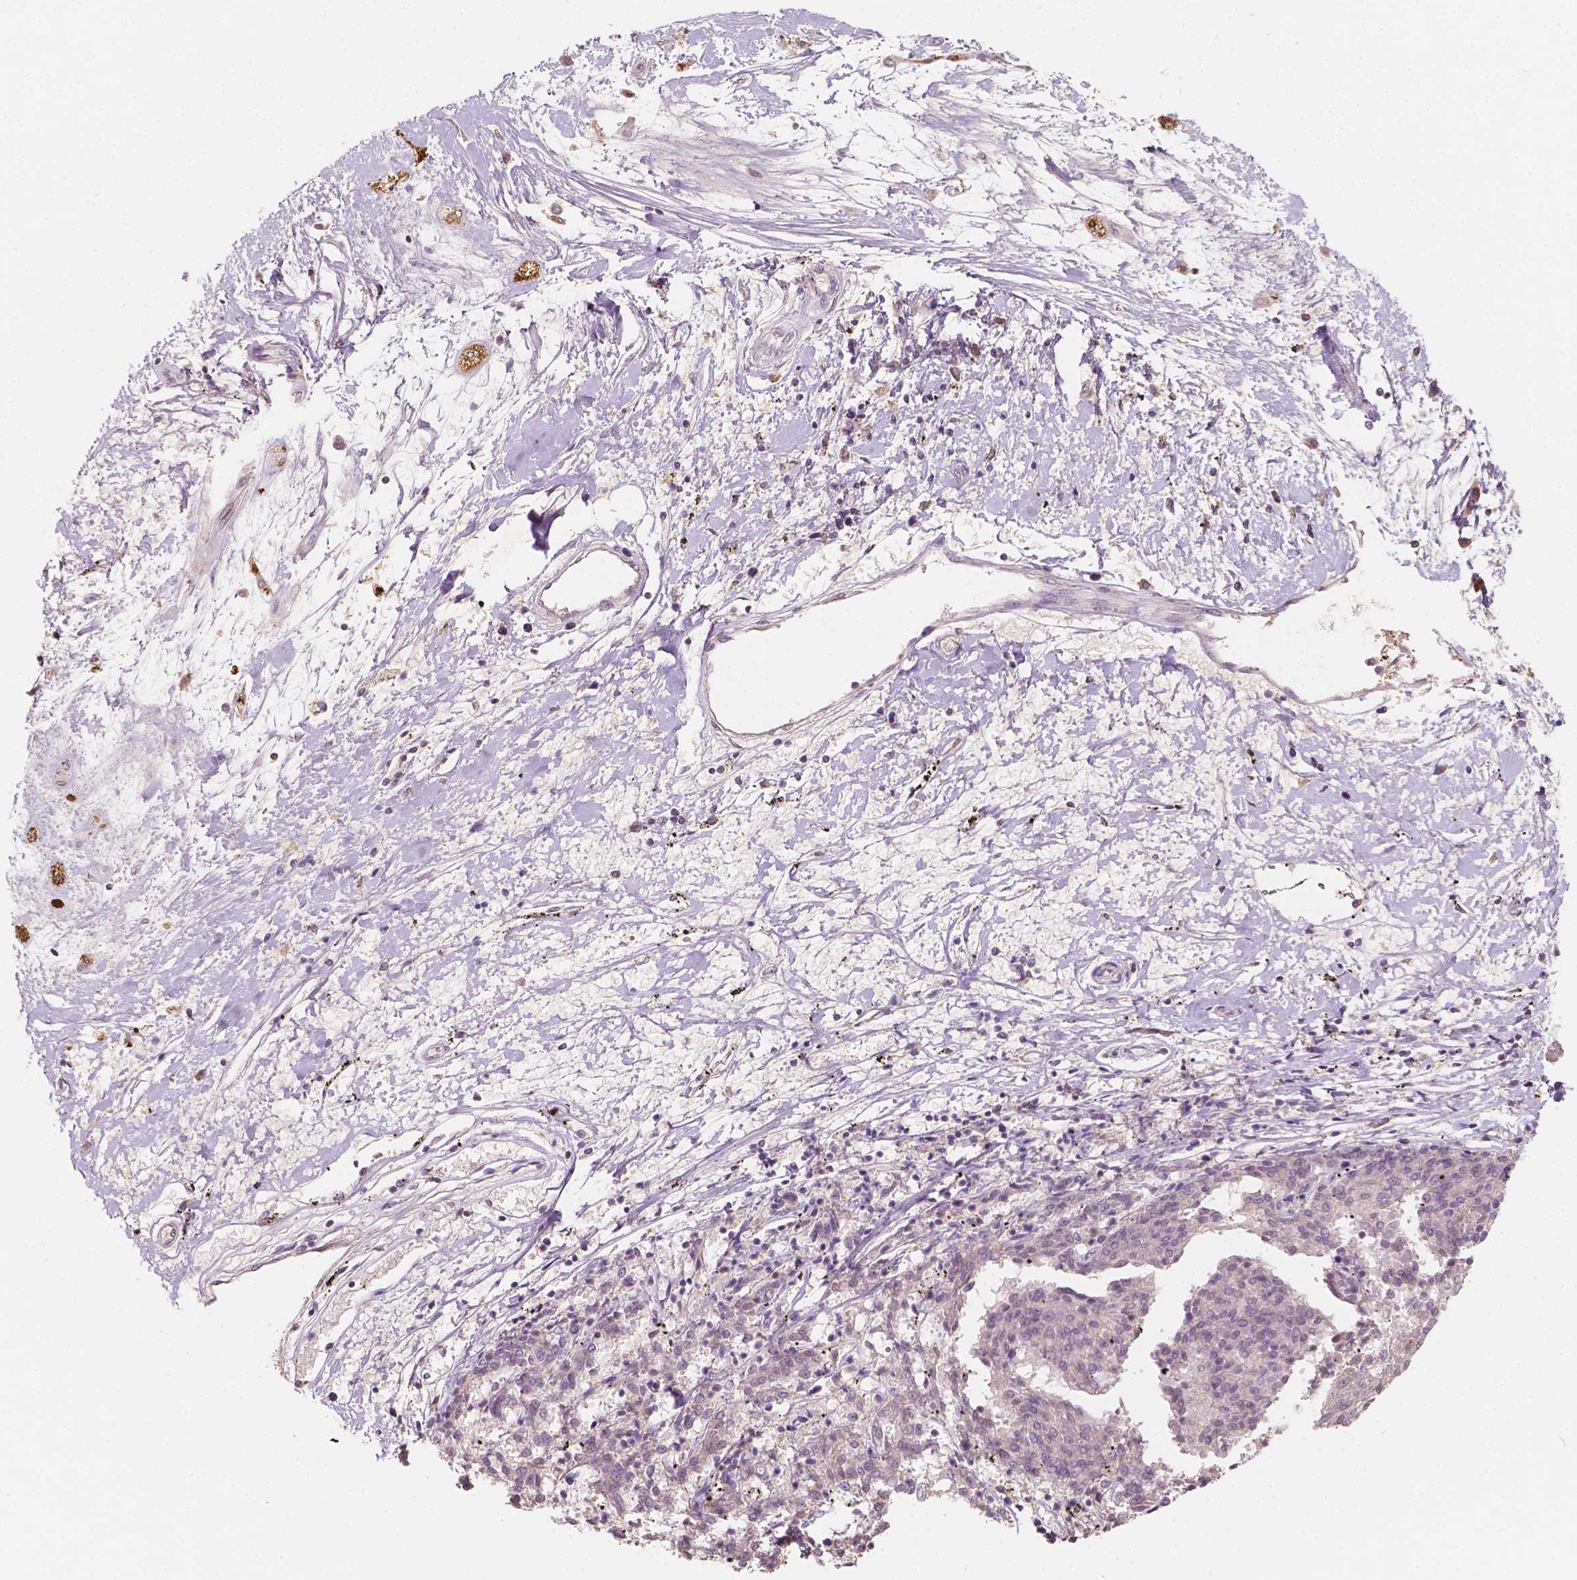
{"staining": {"intensity": "negative", "quantity": "none", "location": "none"}, "tissue": "melanoma", "cell_type": "Tumor cells", "image_type": "cancer", "snomed": [{"axis": "morphology", "description": "Malignant melanoma, NOS"}, {"axis": "topography", "description": "Skin"}], "caption": "Tumor cells are negative for protein expression in human malignant melanoma.", "gene": "SOX15", "patient": {"sex": "female", "age": 72}}